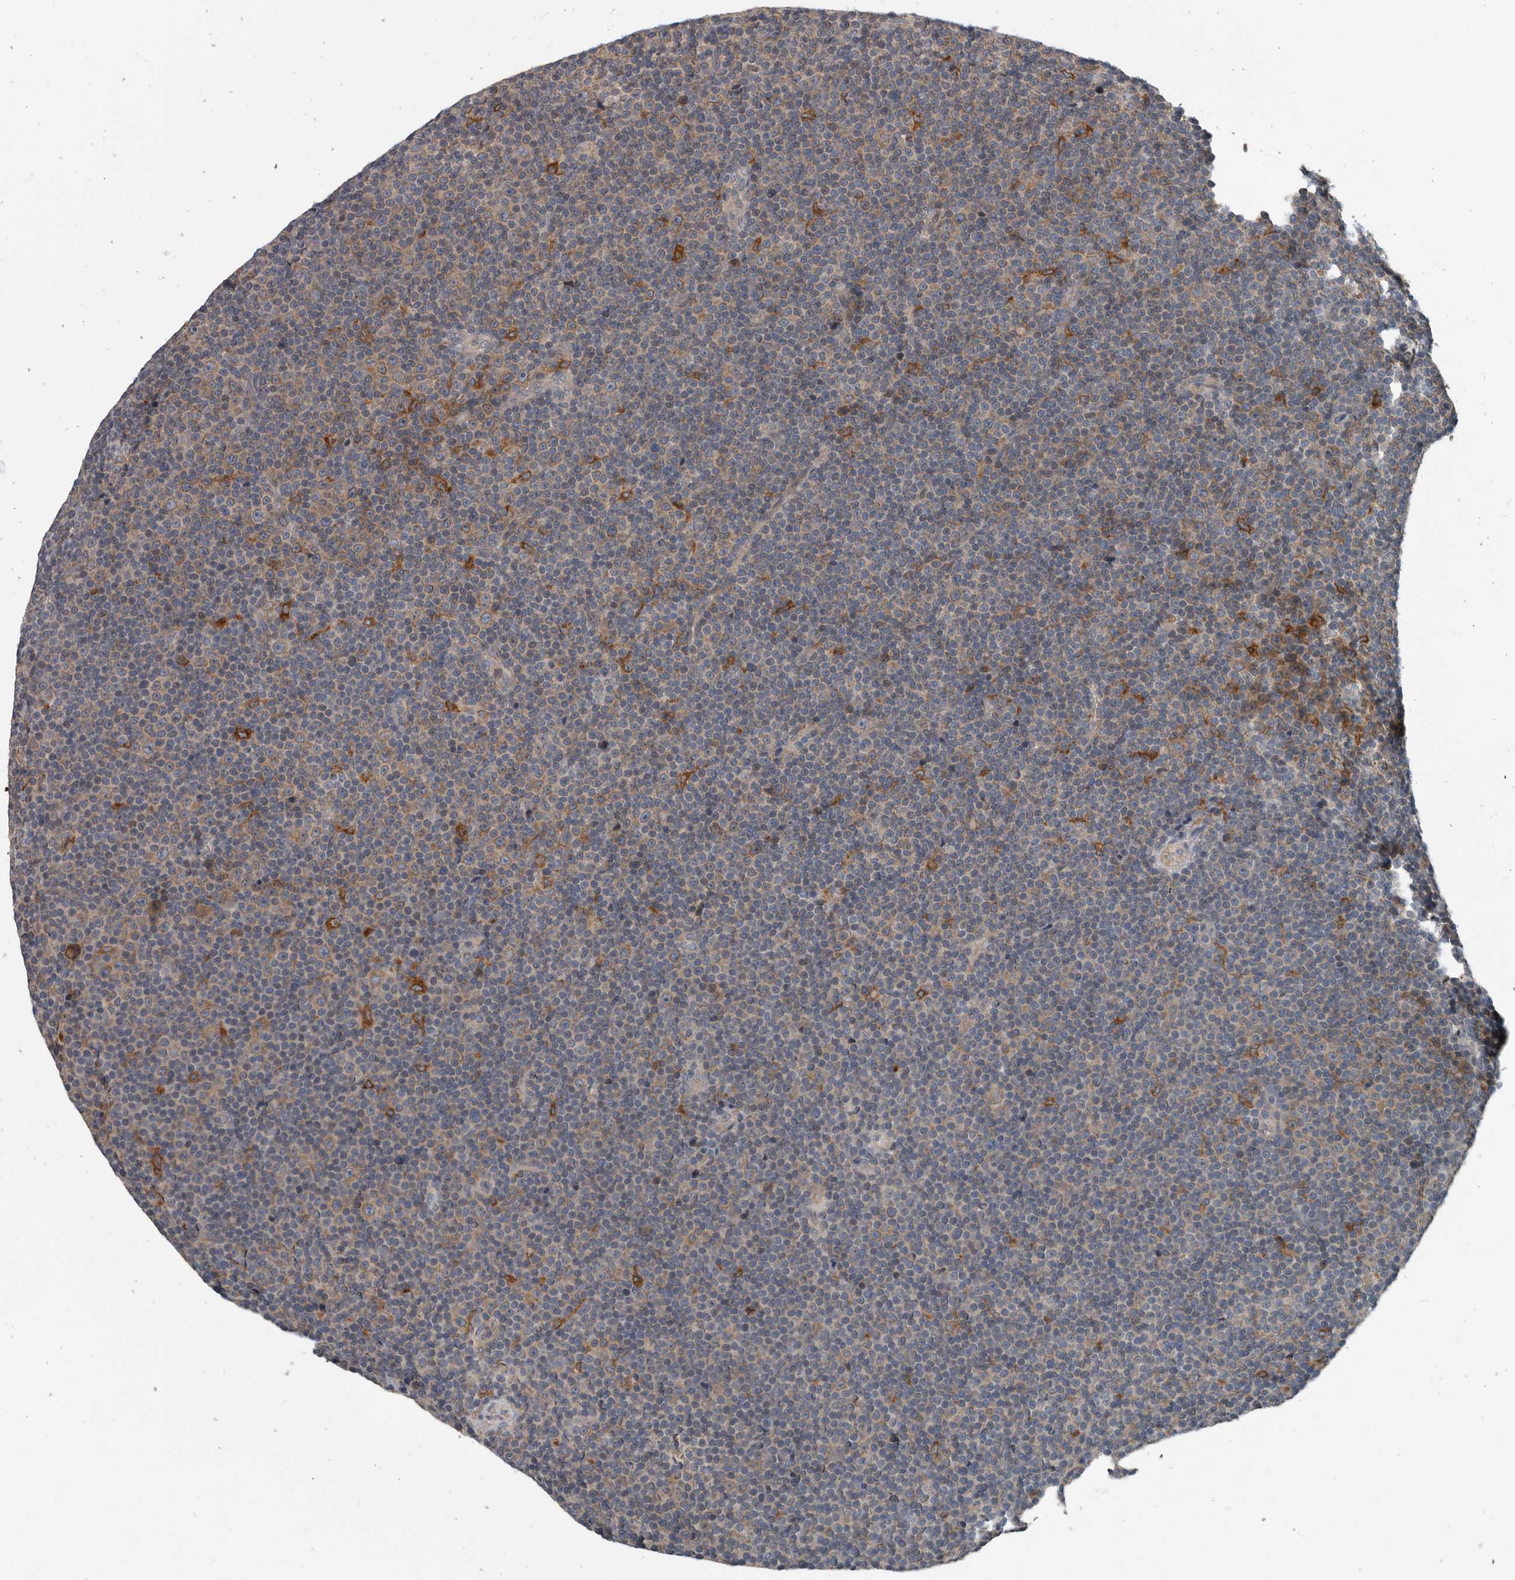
{"staining": {"intensity": "moderate", "quantity": "<25%", "location": "cytoplasmic/membranous"}, "tissue": "lymphoma", "cell_type": "Tumor cells", "image_type": "cancer", "snomed": [{"axis": "morphology", "description": "Malignant lymphoma, non-Hodgkin's type, Low grade"}, {"axis": "topography", "description": "Lymph node"}], "caption": "Human malignant lymphoma, non-Hodgkin's type (low-grade) stained with a protein marker displays moderate staining in tumor cells.", "gene": "TMEM199", "patient": {"sex": "female", "age": 67}}